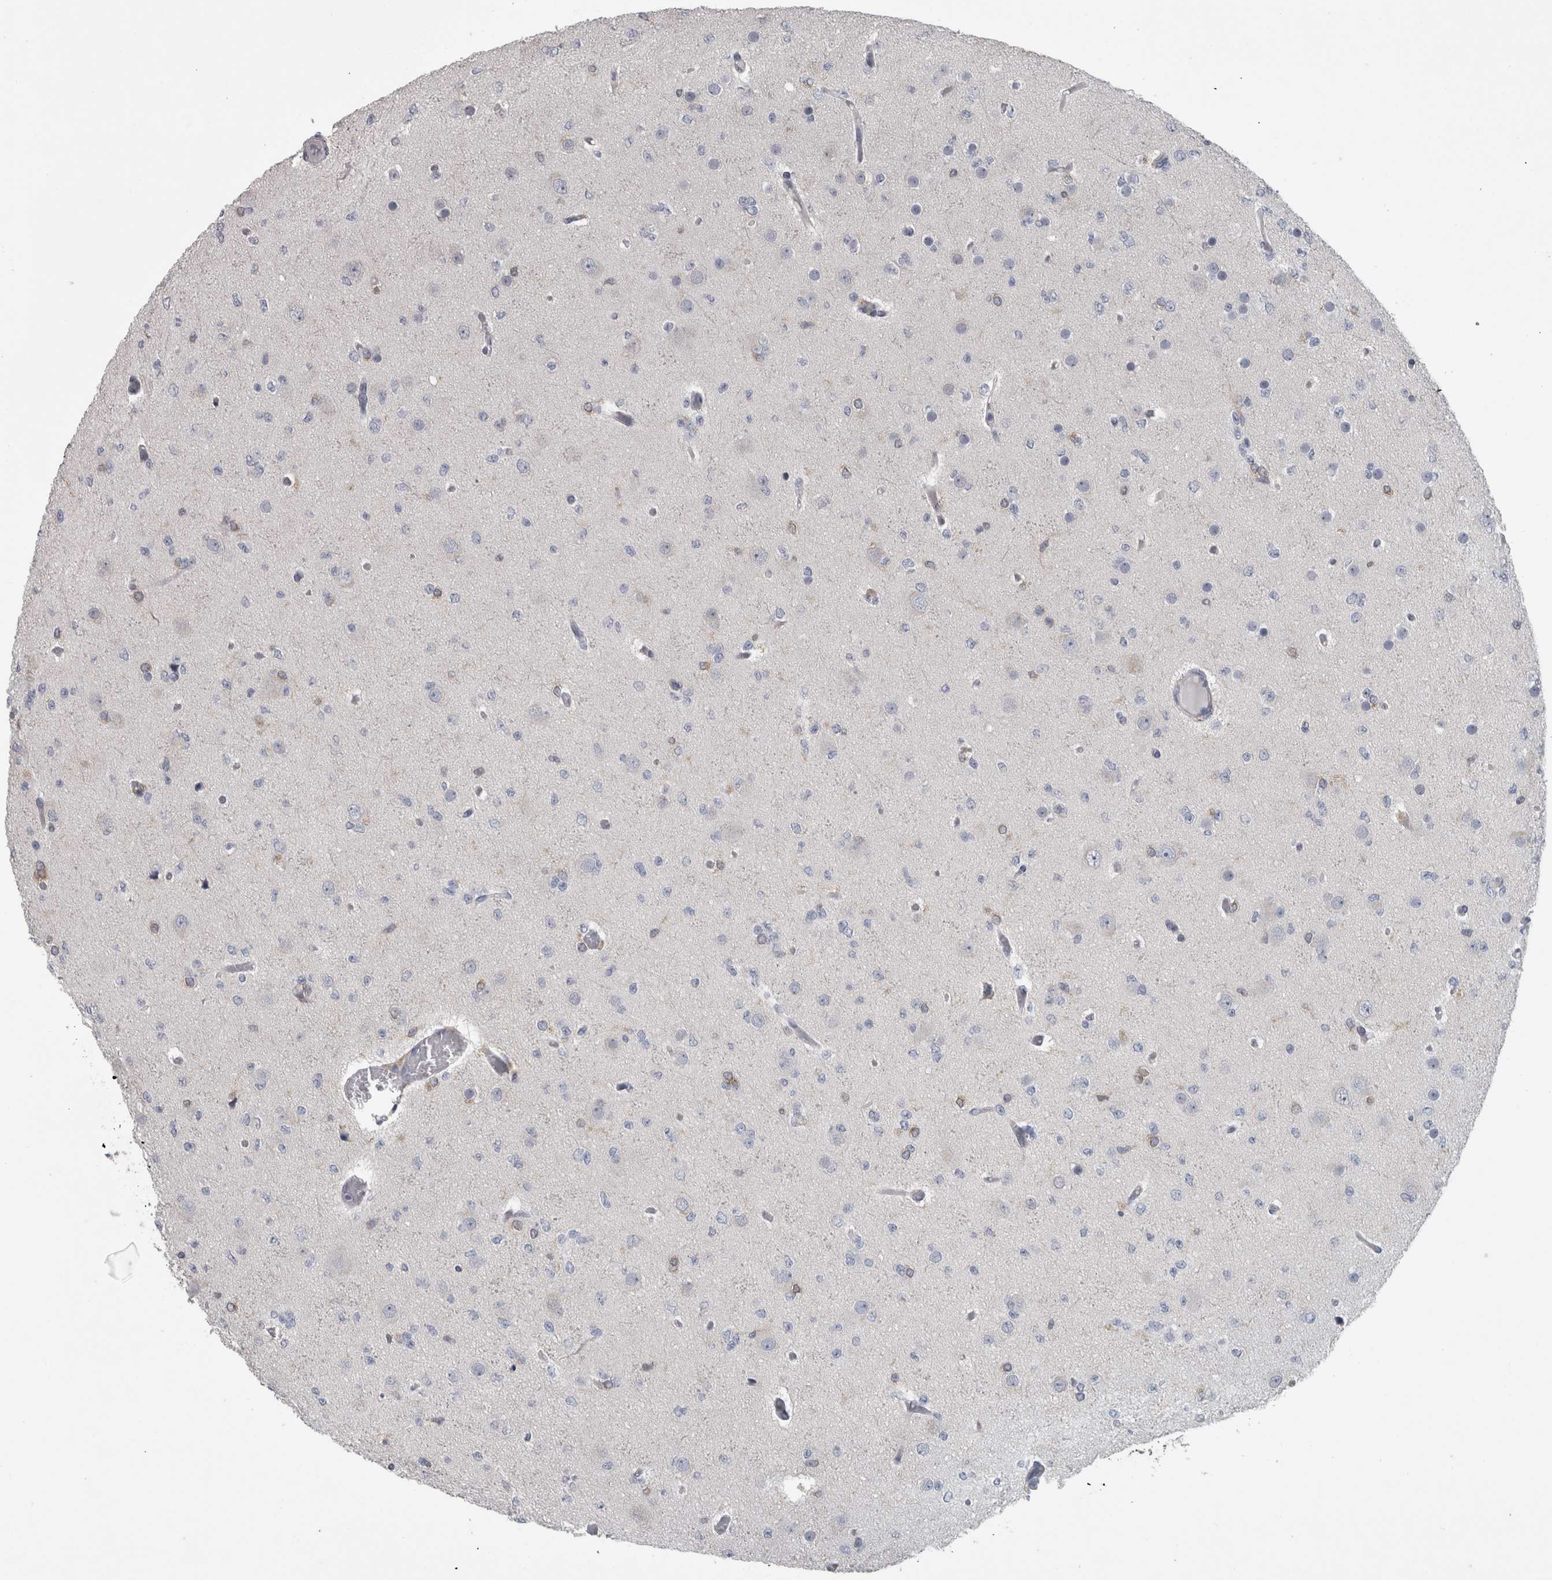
{"staining": {"intensity": "negative", "quantity": "none", "location": "none"}, "tissue": "glioma", "cell_type": "Tumor cells", "image_type": "cancer", "snomed": [{"axis": "morphology", "description": "Glioma, malignant, Low grade"}, {"axis": "topography", "description": "Brain"}], "caption": "Immunohistochemistry (IHC) photomicrograph of neoplastic tissue: human low-grade glioma (malignant) stained with DAB (3,3'-diaminobenzidine) shows no significant protein expression in tumor cells.", "gene": "EFEMP2", "patient": {"sex": "female", "age": 22}}